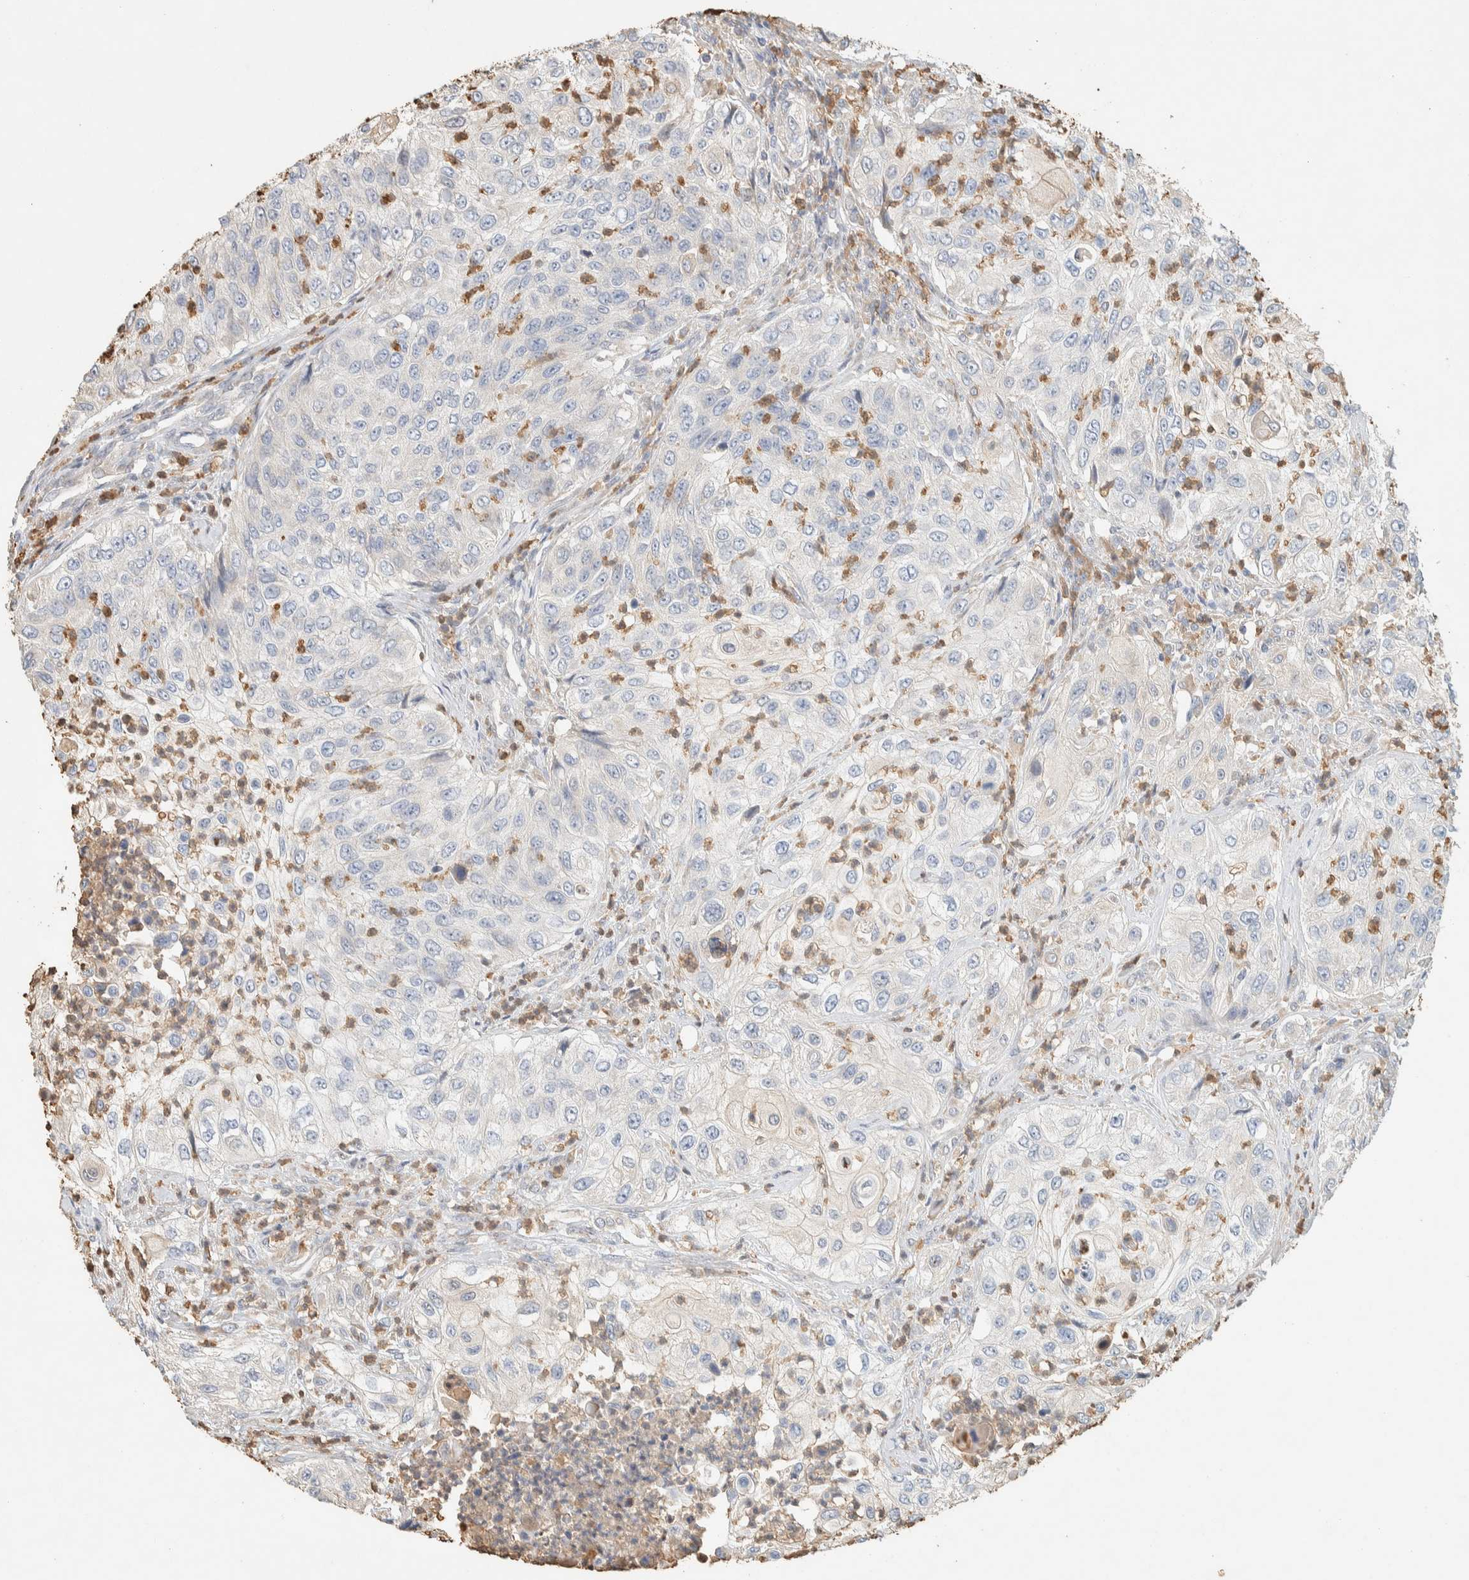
{"staining": {"intensity": "negative", "quantity": "none", "location": "none"}, "tissue": "urothelial cancer", "cell_type": "Tumor cells", "image_type": "cancer", "snomed": [{"axis": "morphology", "description": "Urothelial carcinoma, High grade"}, {"axis": "topography", "description": "Urinary bladder"}], "caption": "DAB (3,3'-diaminobenzidine) immunohistochemical staining of urothelial cancer shows no significant positivity in tumor cells.", "gene": "TTC3", "patient": {"sex": "female", "age": 60}}